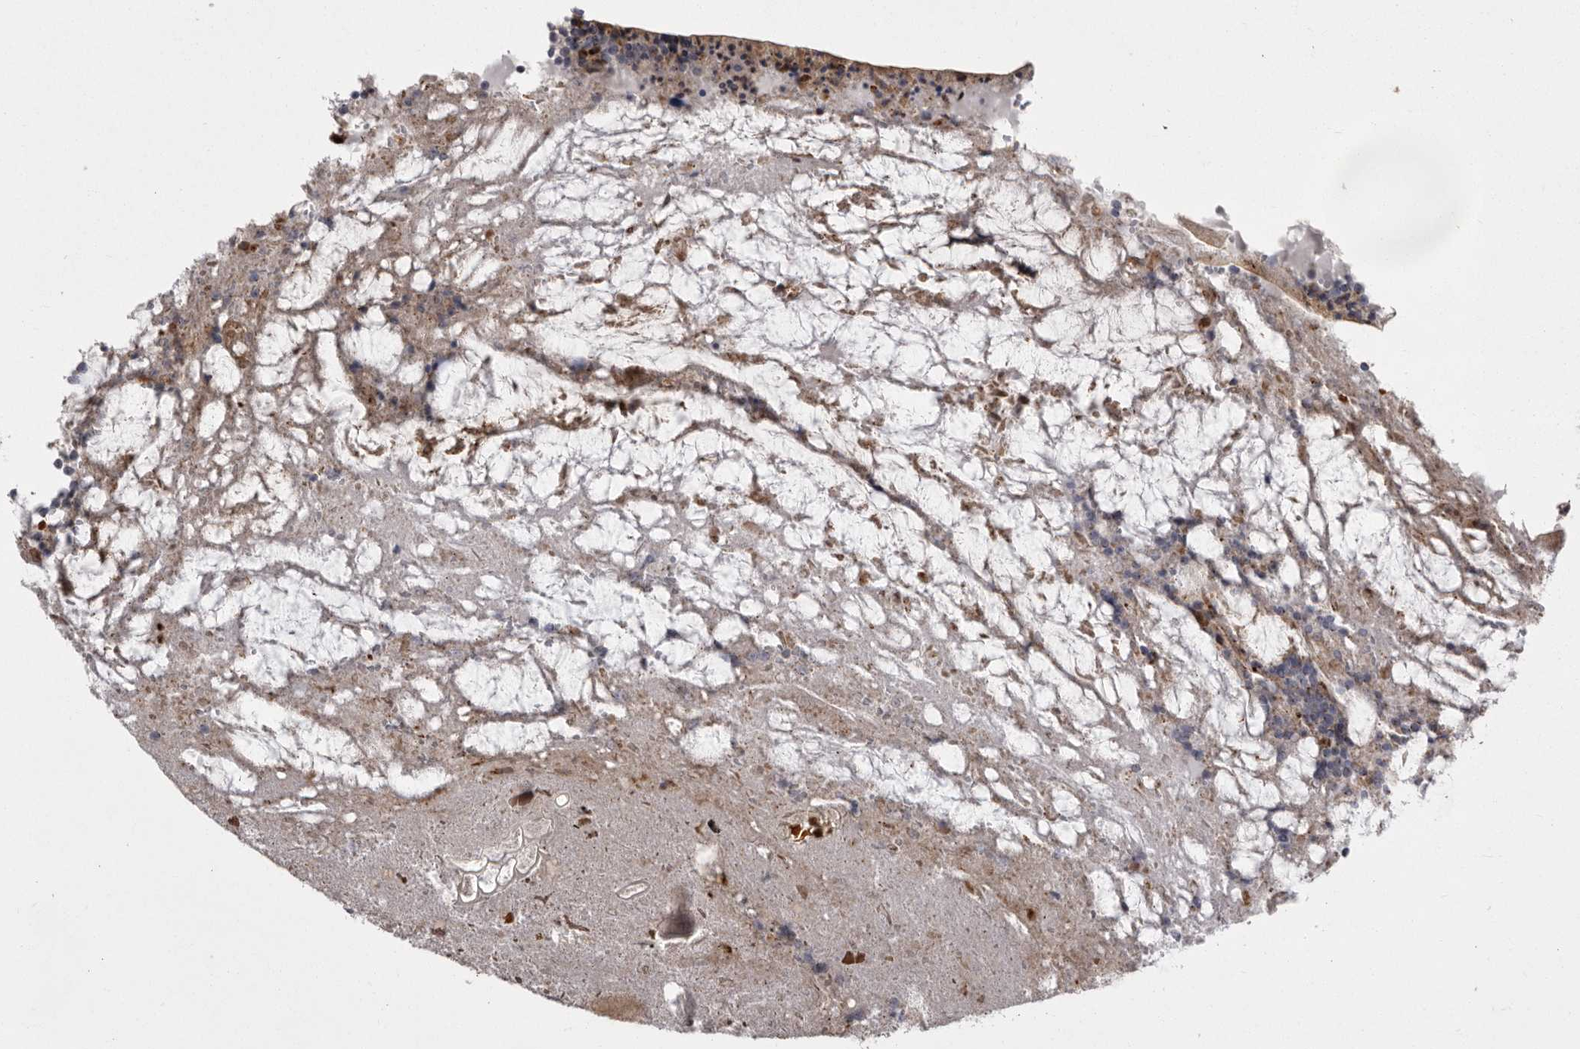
{"staining": {"intensity": "strong", "quantity": ">75%", "location": "cytoplasmic/membranous"}, "tissue": "appendix", "cell_type": "Glandular cells", "image_type": "normal", "snomed": [{"axis": "morphology", "description": "Normal tissue, NOS"}, {"axis": "topography", "description": "Appendix"}], "caption": "Immunohistochemistry (IHC) (DAB) staining of normal appendix shows strong cytoplasmic/membranous protein staining in about >75% of glandular cells. (DAB IHC, brown staining for protein, blue staining for nuclei).", "gene": "WDR47", "patient": {"sex": "female", "age": 17}}